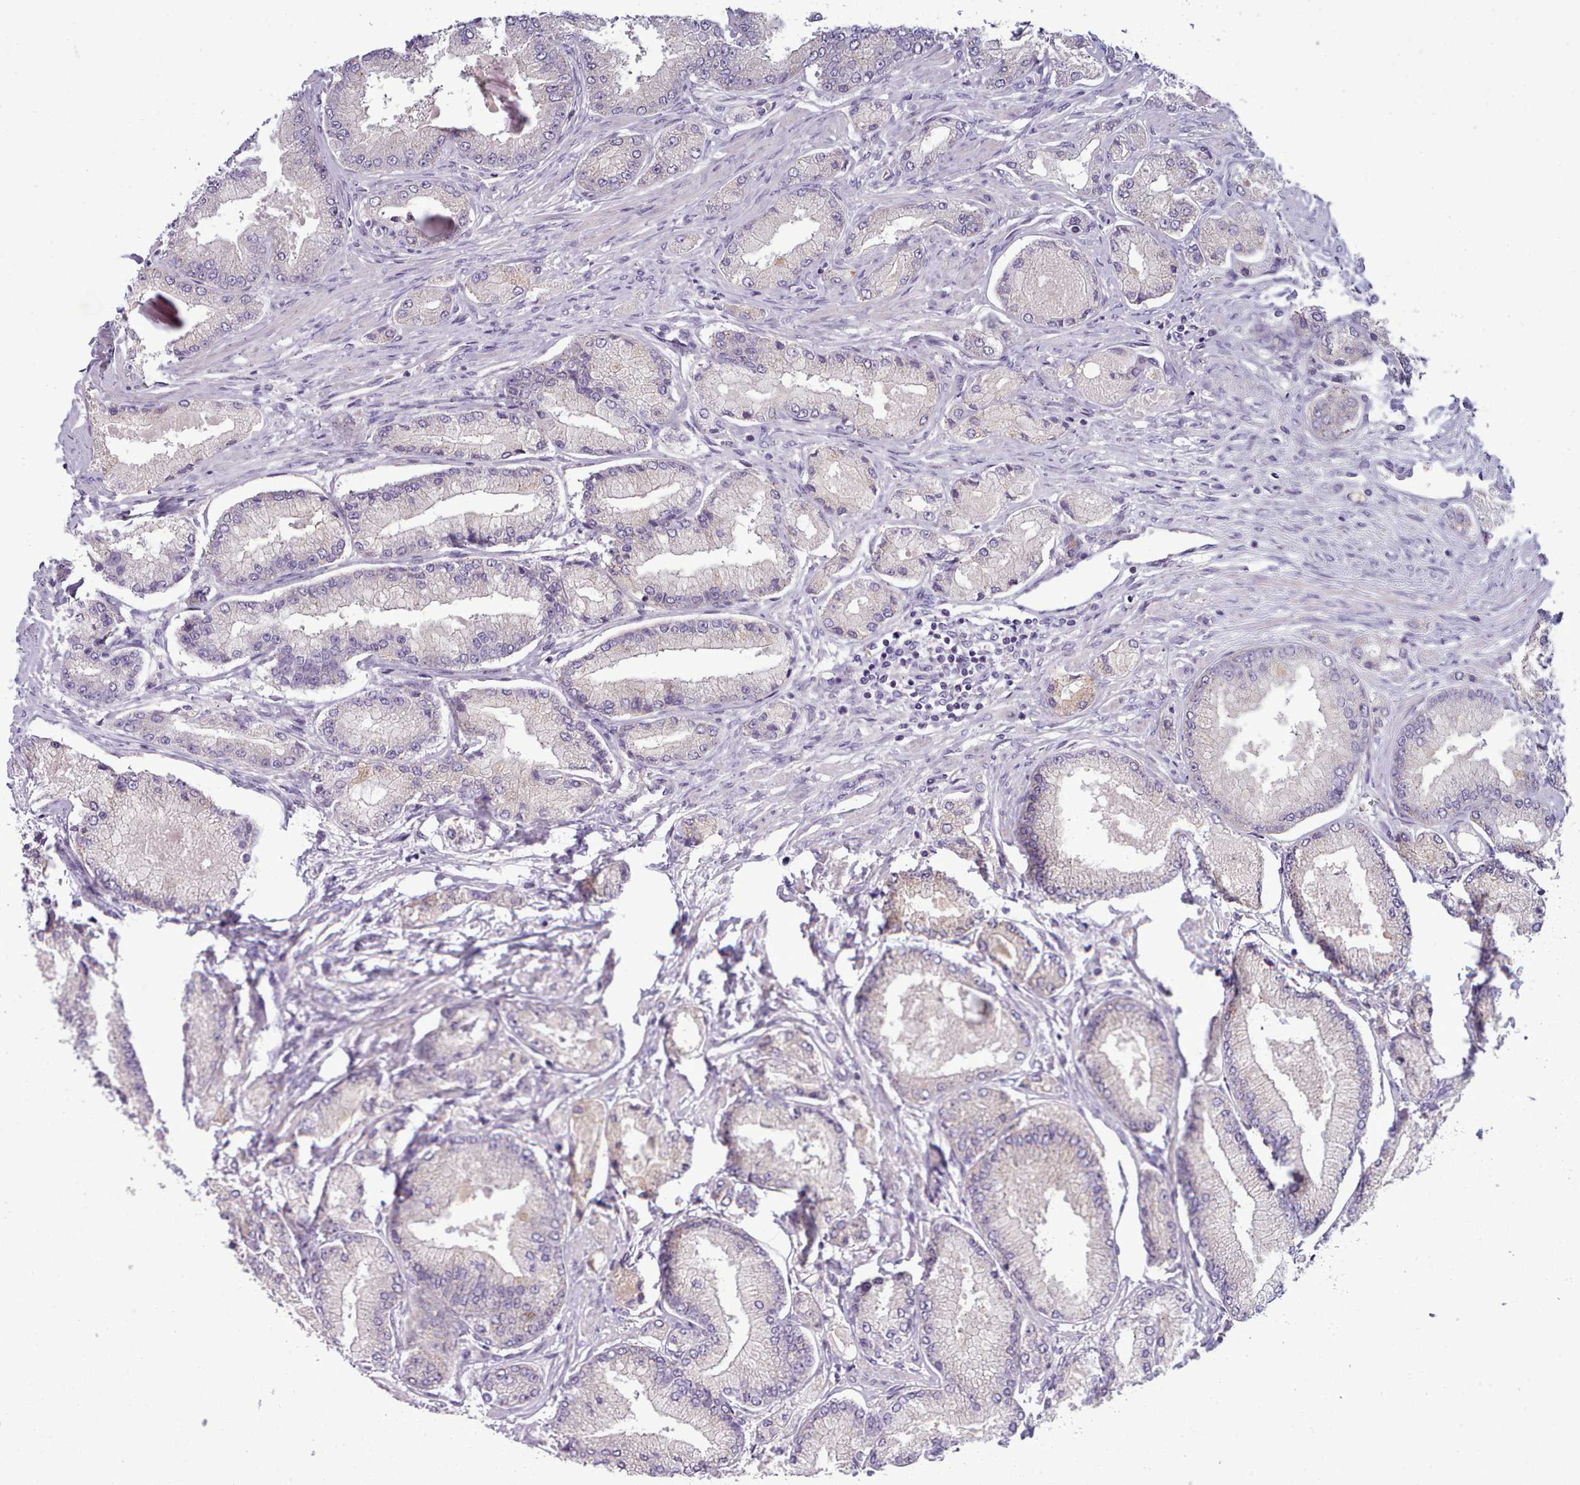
{"staining": {"intensity": "negative", "quantity": "none", "location": "none"}, "tissue": "prostate cancer", "cell_type": "Tumor cells", "image_type": "cancer", "snomed": [{"axis": "morphology", "description": "Adenocarcinoma, Low grade"}, {"axis": "topography", "description": "Prostate"}], "caption": "Human prostate cancer (low-grade adenocarcinoma) stained for a protein using immunohistochemistry demonstrates no staining in tumor cells.", "gene": "MYRFL", "patient": {"sex": "male", "age": 74}}